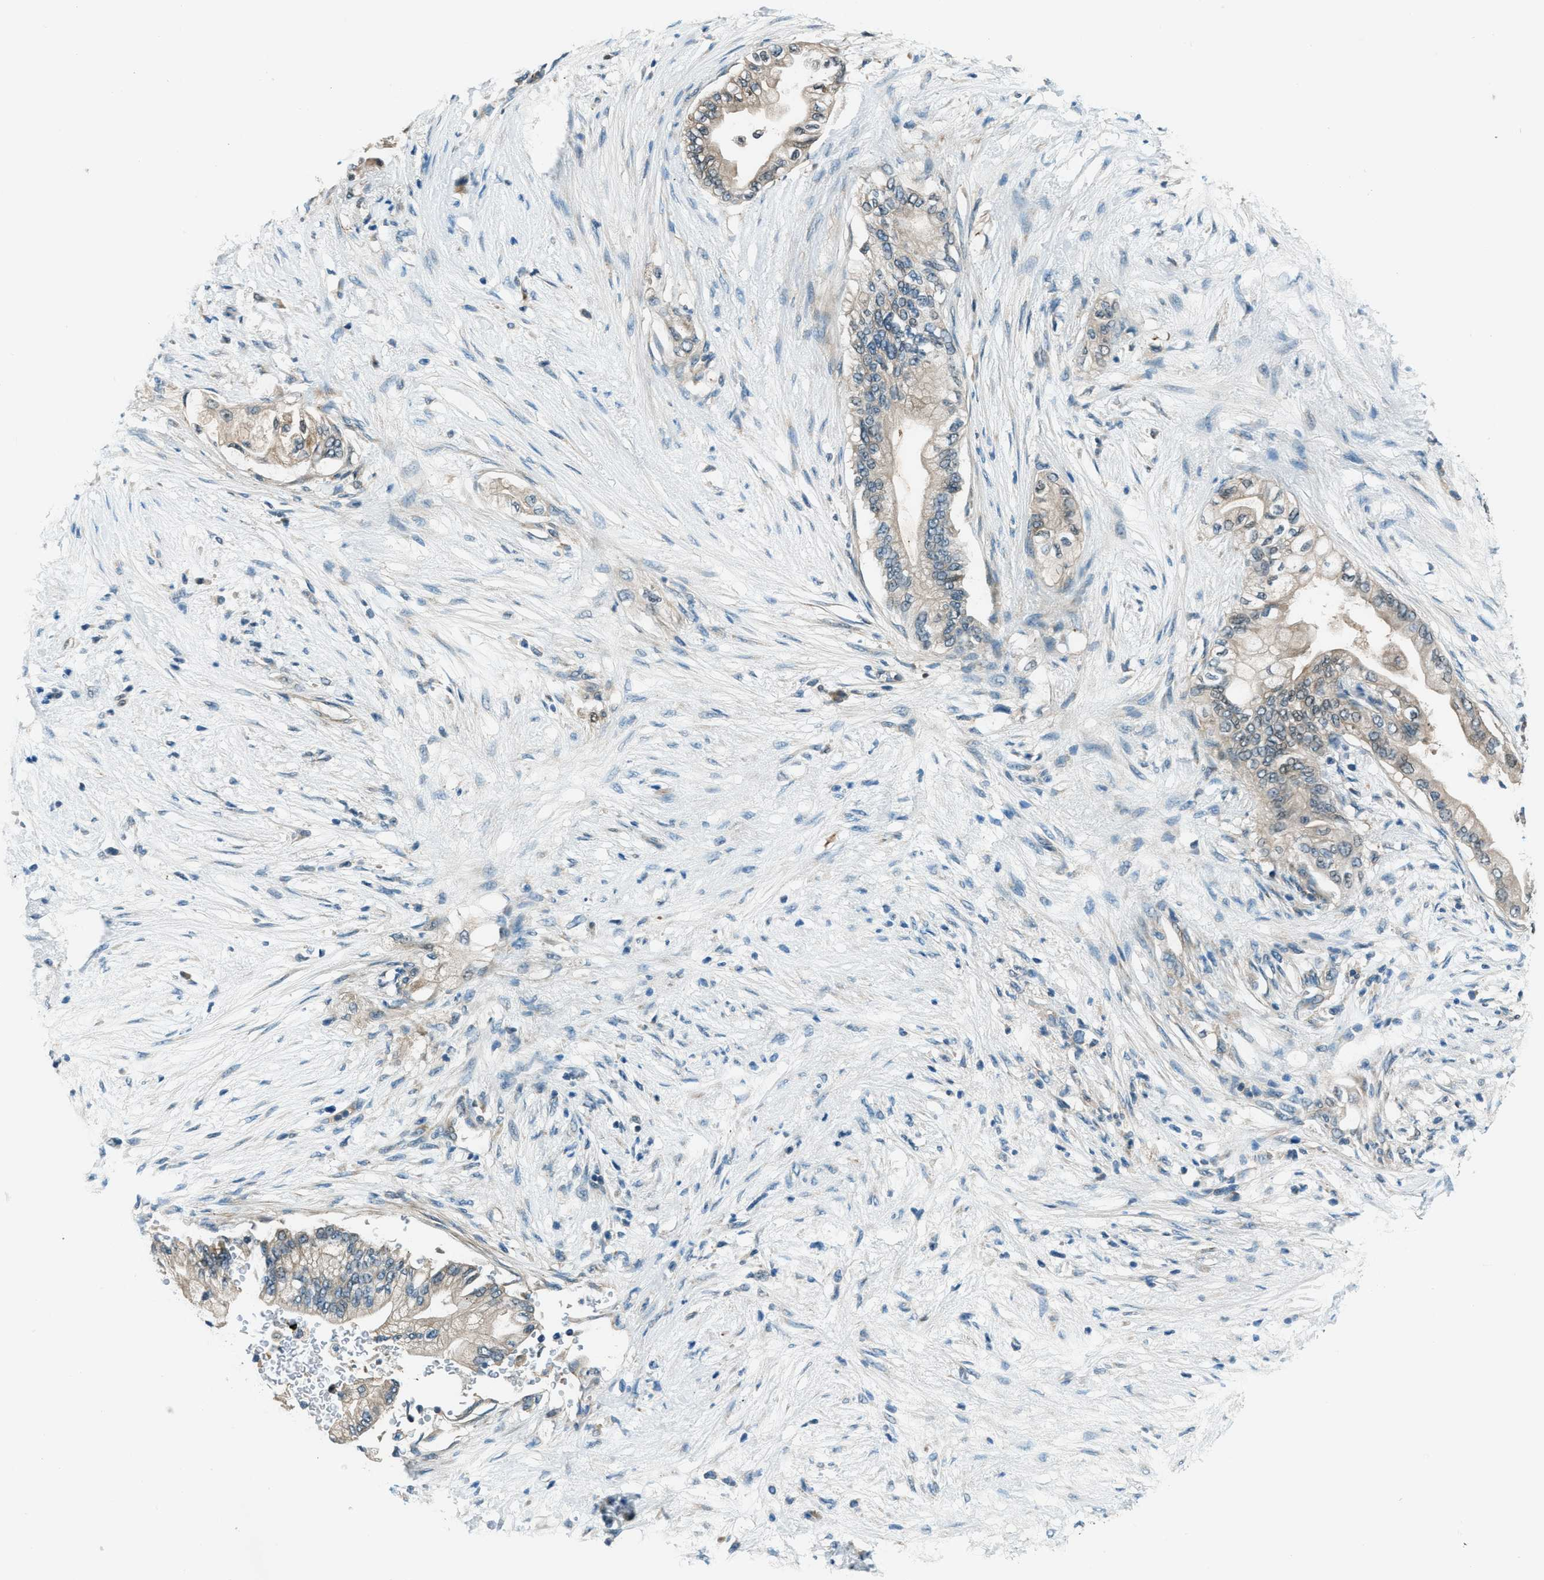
{"staining": {"intensity": "weak", "quantity": "25%-75%", "location": "cytoplasmic/membranous"}, "tissue": "pancreatic cancer", "cell_type": "Tumor cells", "image_type": "cancer", "snomed": [{"axis": "morphology", "description": "Normal tissue, NOS"}, {"axis": "morphology", "description": "Adenocarcinoma, NOS"}, {"axis": "topography", "description": "Pancreas"}, {"axis": "topography", "description": "Duodenum"}], "caption": "Immunohistochemistry (DAB) staining of pancreatic cancer (adenocarcinoma) shows weak cytoplasmic/membranous protein staining in about 25%-75% of tumor cells.", "gene": "HEBP2", "patient": {"sex": "female", "age": 60}}